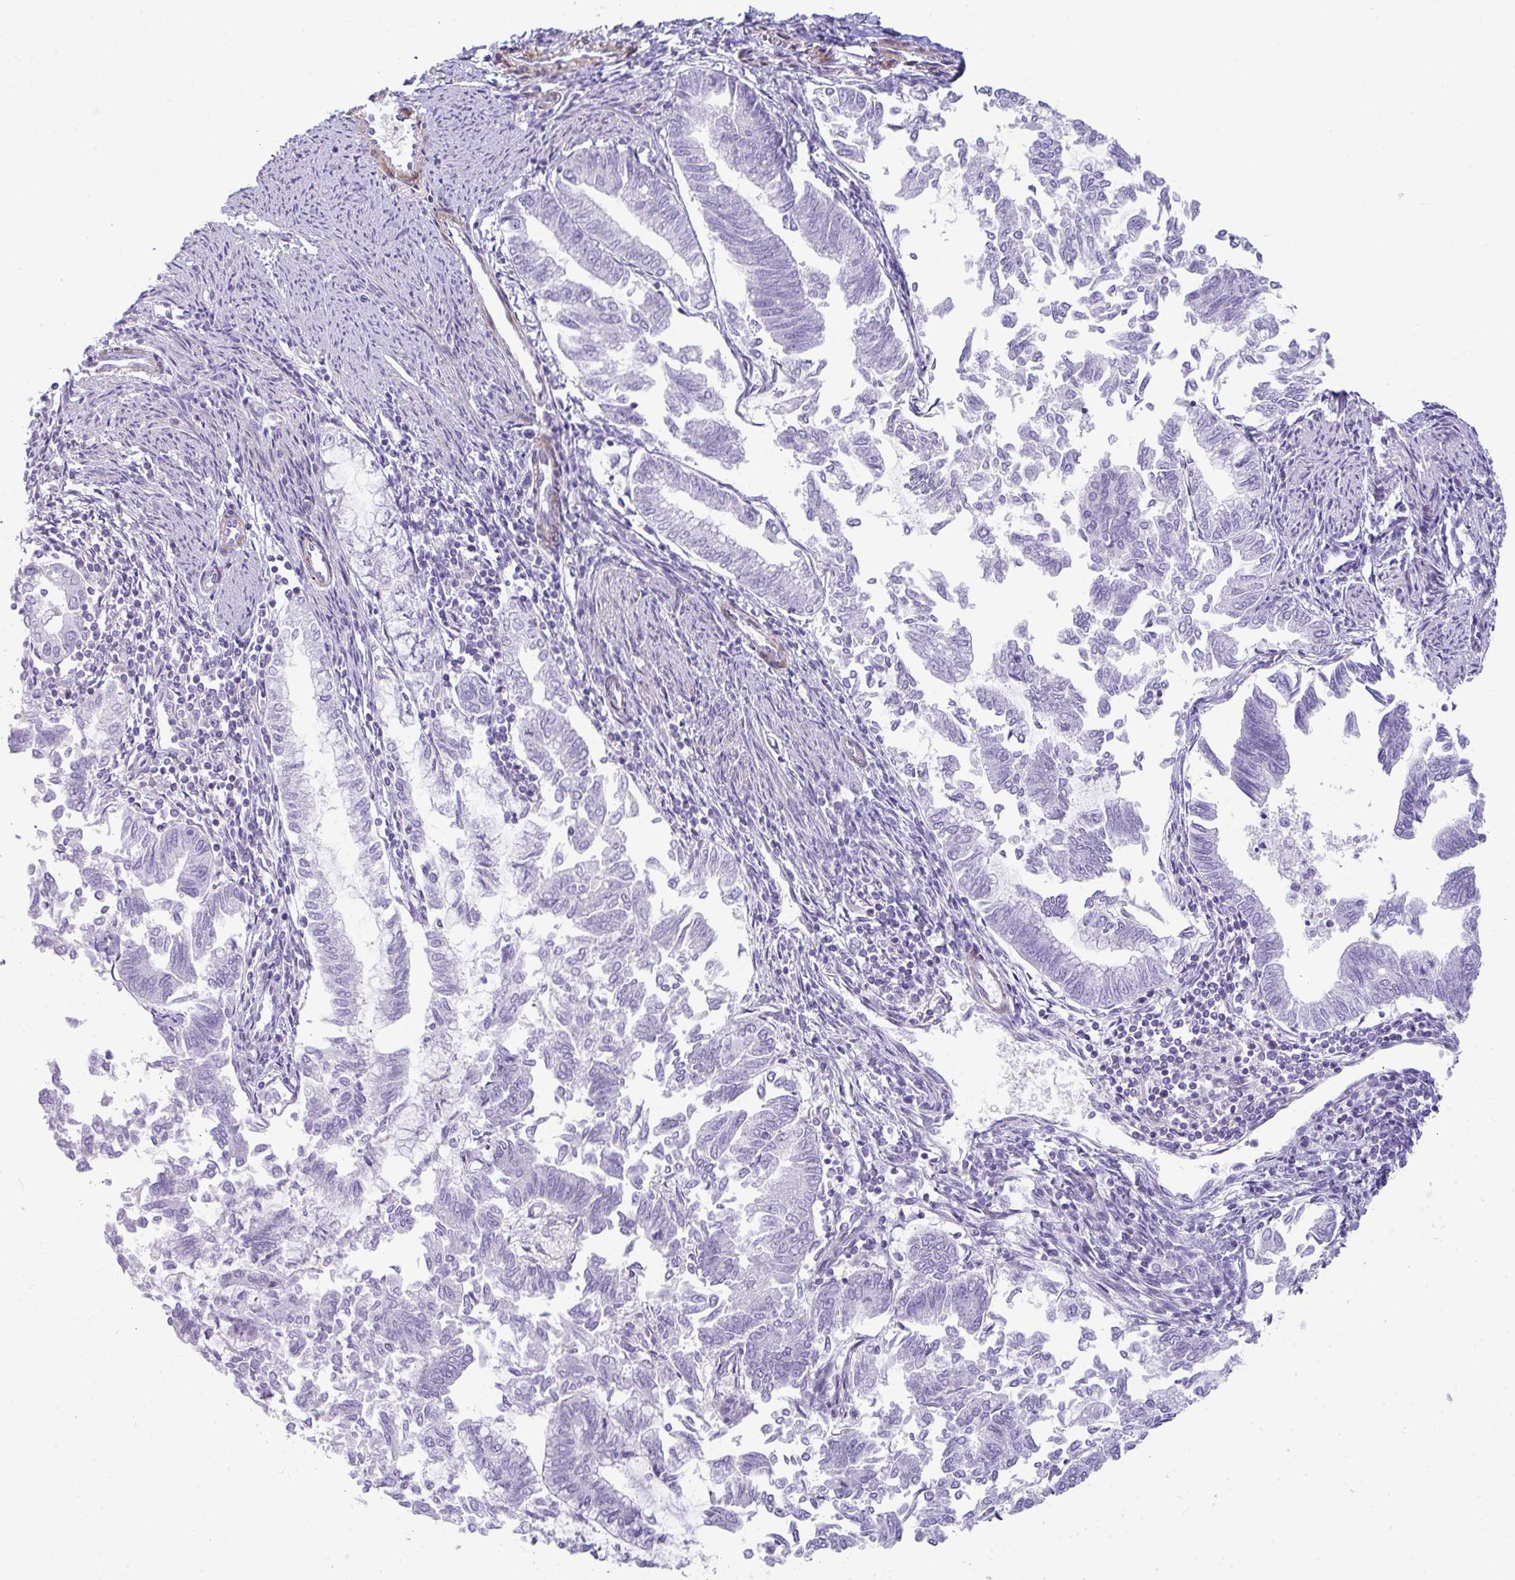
{"staining": {"intensity": "negative", "quantity": "none", "location": "none"}, "tissue": "endometrial cancer", "cell_type": "Tumor cells", "image_type": "cancer", "snomed": [{"axis": "morphology", "description": "Adenocarcinoma, NOS"}, {"axis": "topography", "description": "Endometrium"}], "caption": "Tumor cells show no significant protein staining in adenocarcinoma (endometrial). (Brightfield microscopy of DAB (3,3'-diaminobenzidine) IHC at high magnification).", "gene": "CDRT15", "patient": {"sex": "female", "age": 79}}